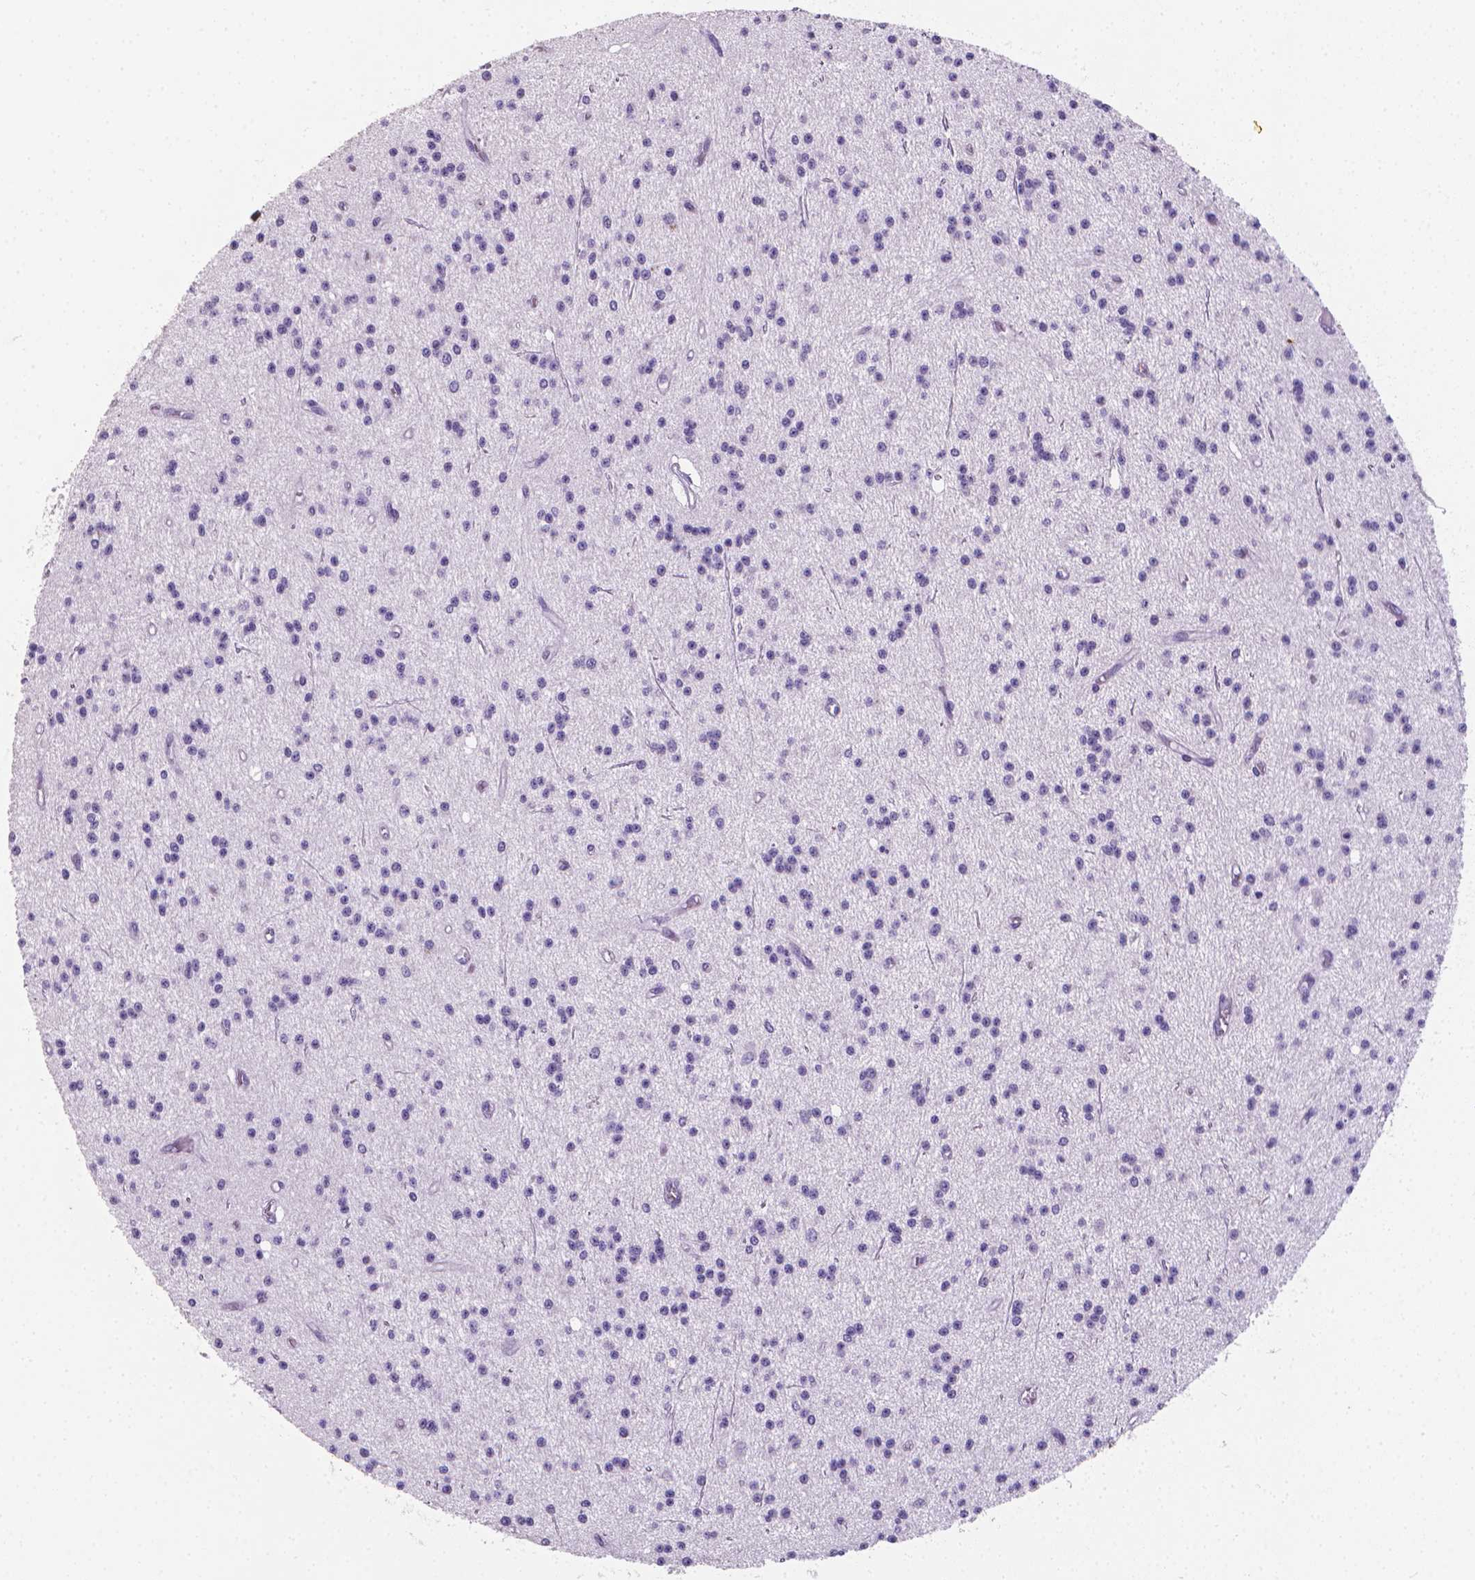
{"staining": {"intensity": "negative", "quantity": "none", "location": "none"}, "tissue": "glioma", "cell_type": "Tumor cells", "image_type": "cancer", "snomed": [{"axis": "morphology", "description": "Glioma, malignant, Low grade"}, {"axis": "topography", "description": "Brain"}], "caption": "Tumor cells show no significant protein staining in glioma. (Stains: DAB (3,3'-diaminobenzidine) immunohistochemistry with hematoxylin counter stain, Microscopy: brightfield microscopy at high magnification).", "gene": "XPNPEP2", "patient": {"sex": "male", "age": 27}}